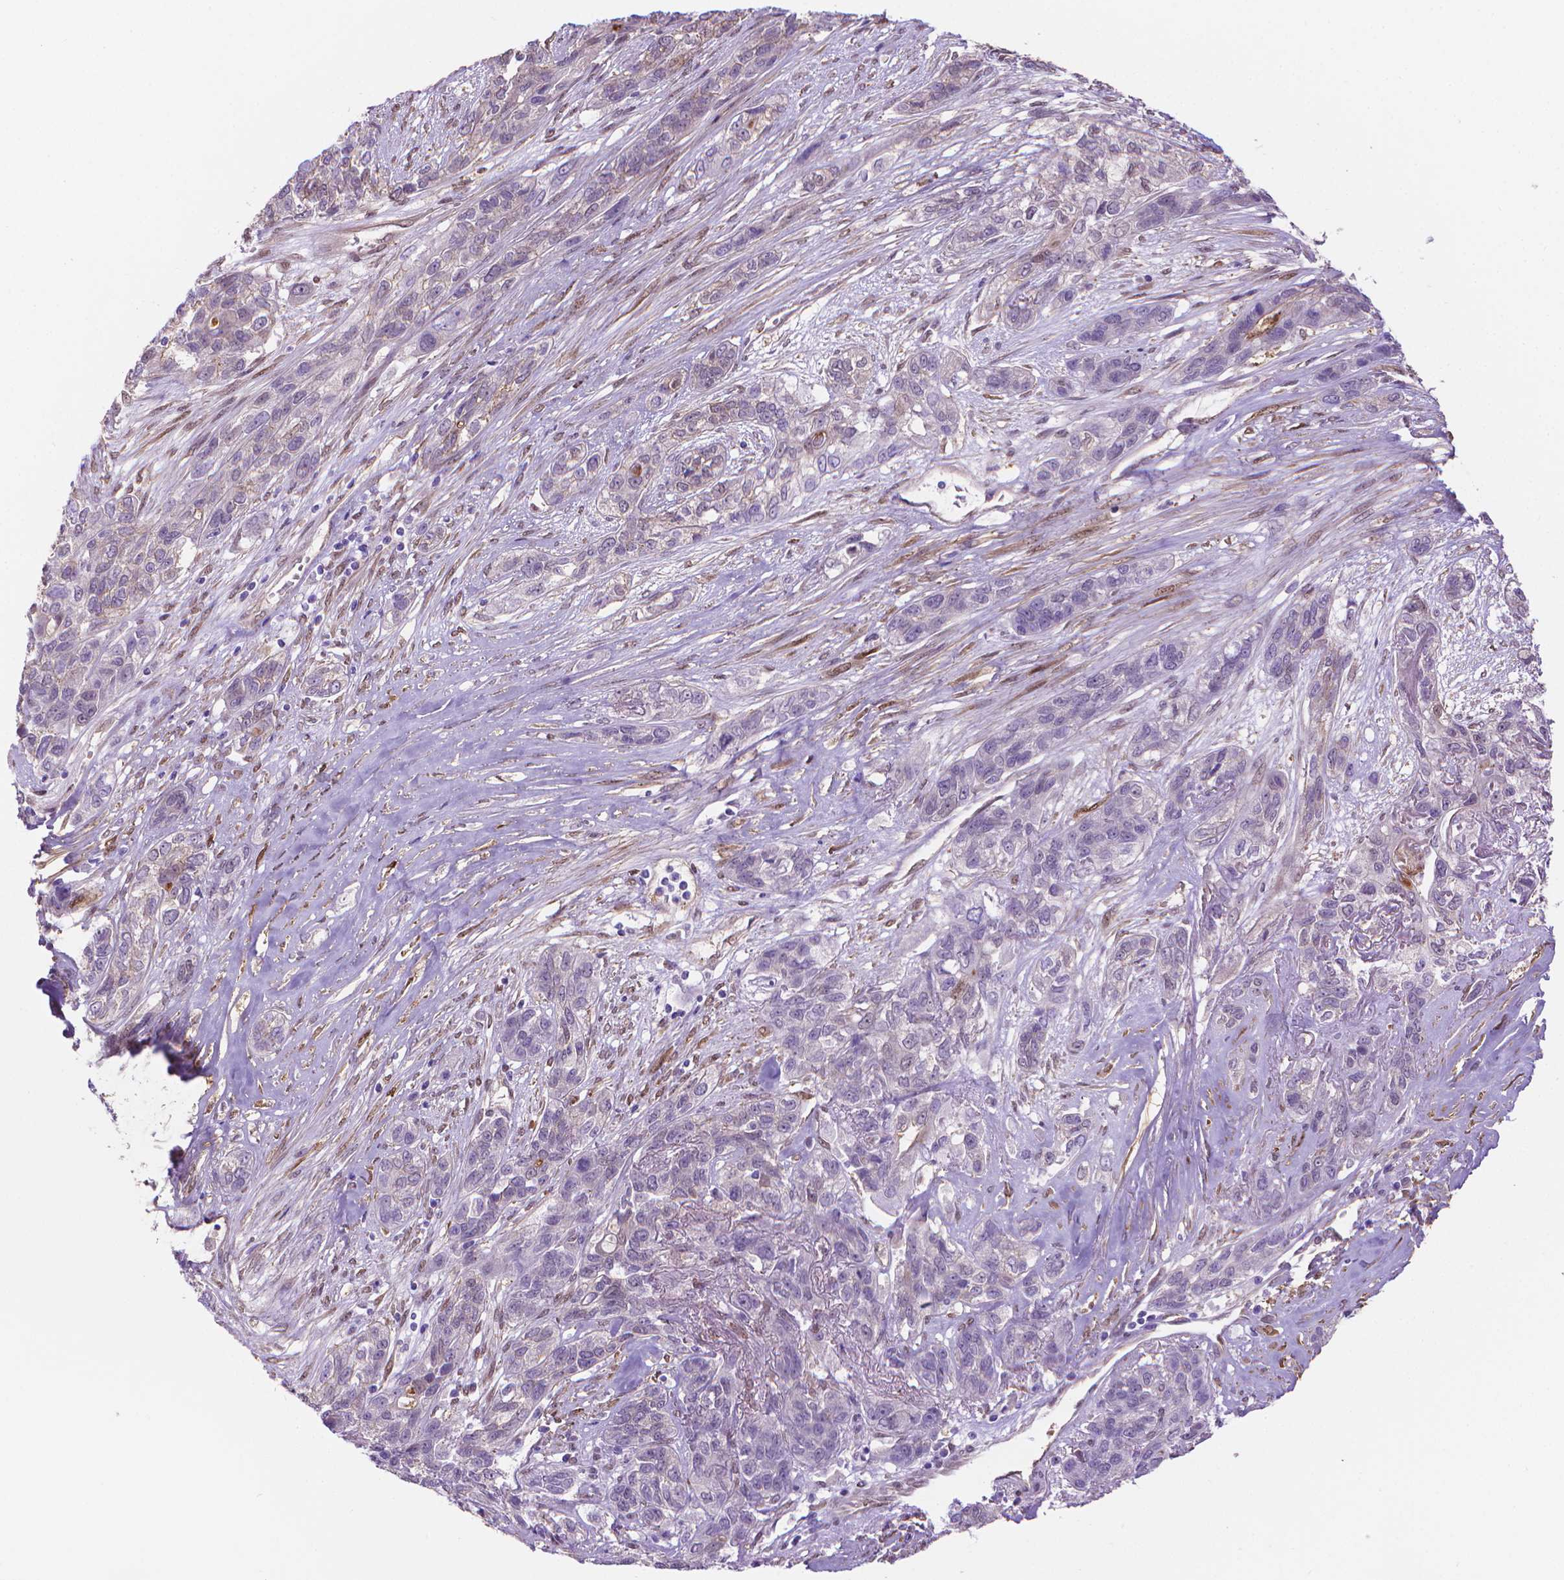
{"staining": {"intensity": "negative", "quantity": "none", "location": "none"}, "tissue": "lung cancer", "cell_type": "Tumor cells", "image_type": "cancer", "snomed": [{"axis": "morphology", "description": "Squamous cell carcinoma, NOS"}, {"axis": "topography", "description": "Lung"}], "caption": "A micrograph of lung squamous cell carcinoma stained for a protein reveals no brown staining in tumor cells.", "gene": "CLIC4", "patient": {"sex": "female", "age": 70}}